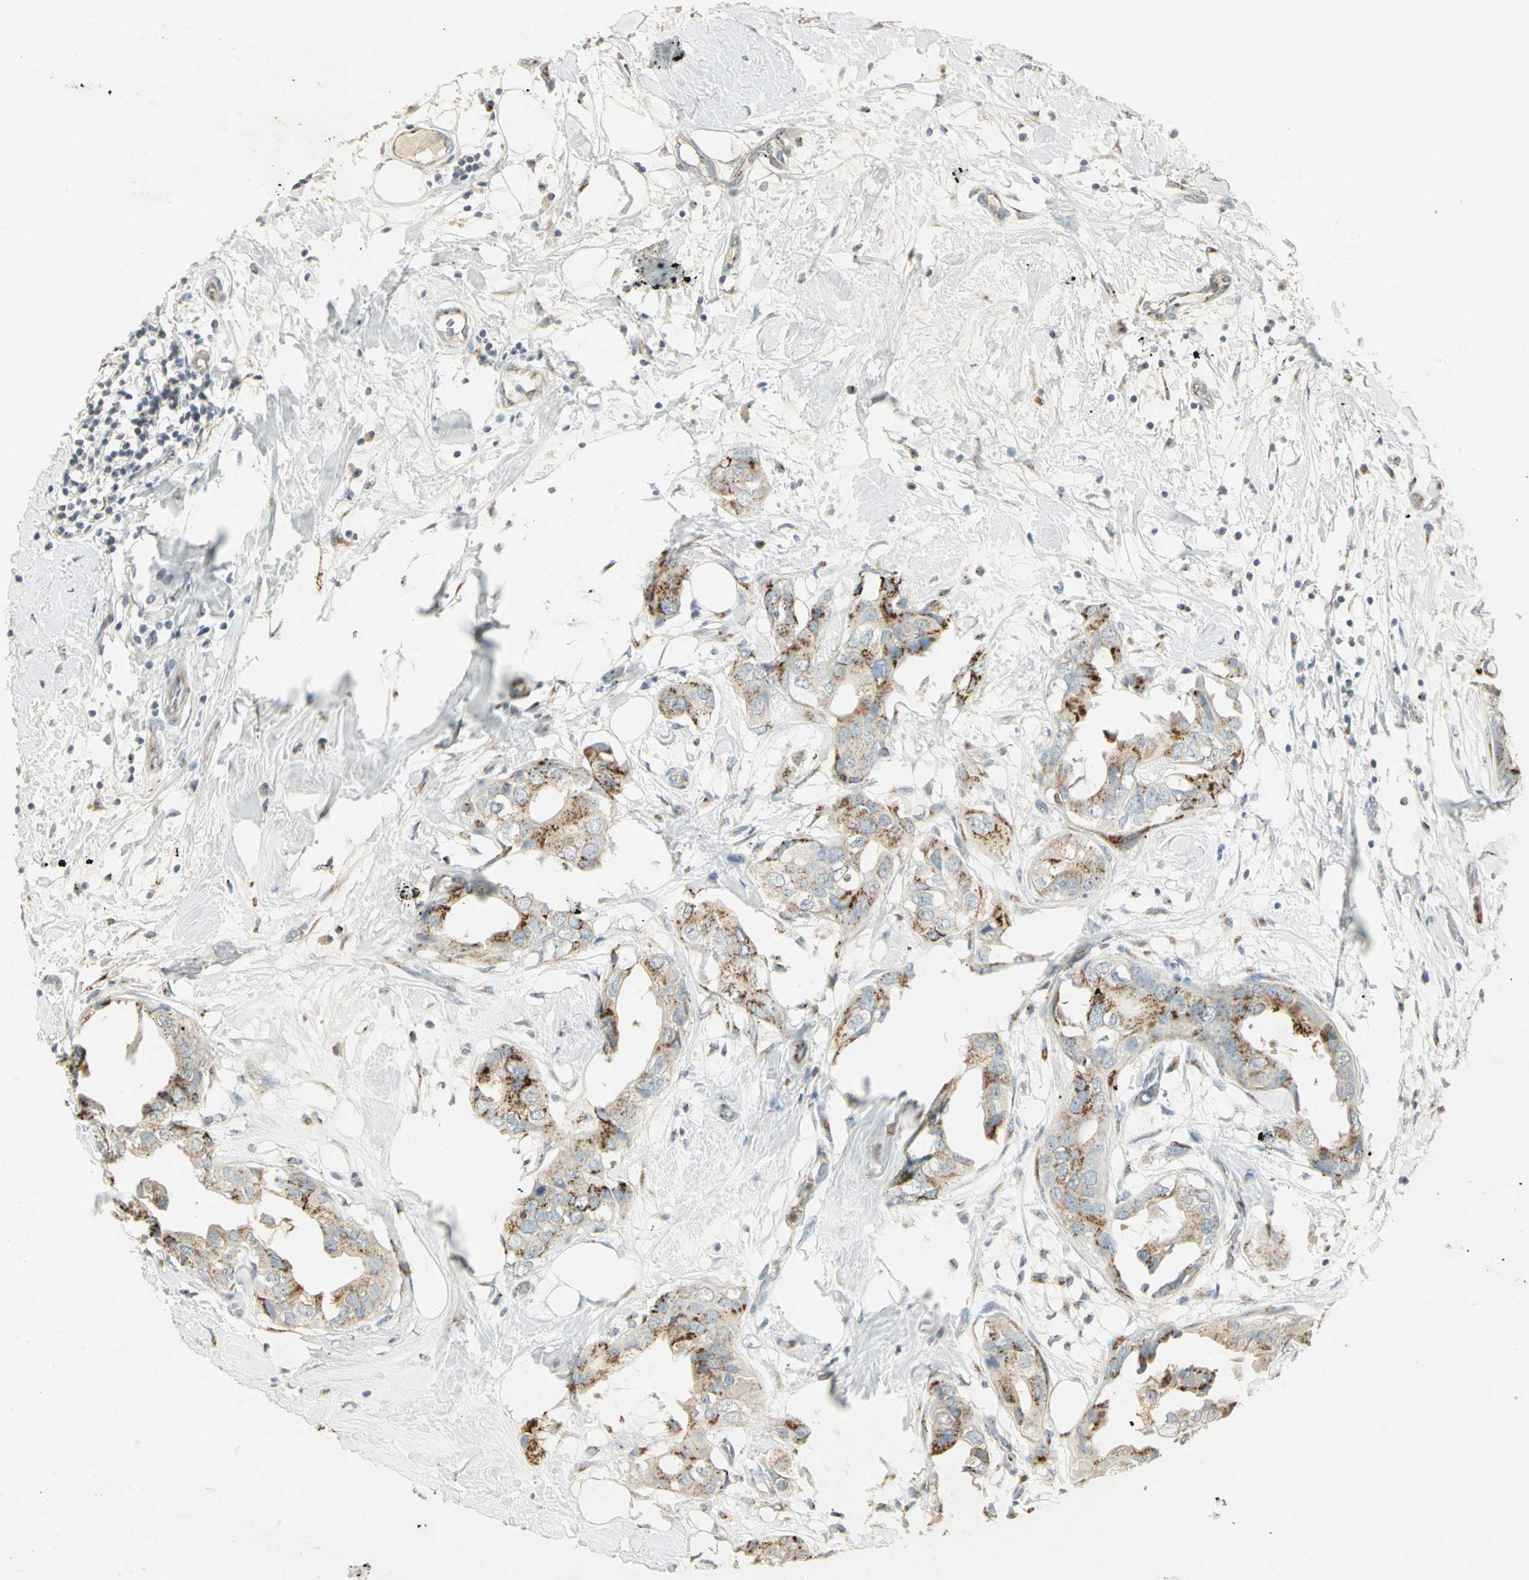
{"staining": {"intensity": "moderate", "quantity": "25%-75%", "location": "cytoplasmic/membranous"}, "tissue": "breast cancer", "cell_type": "Tumor cells", "image_type": "cancer", "snomed": [{"axis": "morphology", "description": "Duct carcinoma"}, {"axis": "topography", "description": "Breast"}], "caption": "The image exhibits a brown stain indicating the presence of a protein in the cytoplasmic/membranous of tumor cells in breast cancer (infiltrating ductal carcinoma). (DAB (3,3'-diaminobenzidine) IHC with brightfield microscopy, high magnification).", "gene": "TM9SF2", "patient": {"sex": "female", "age": 40}}